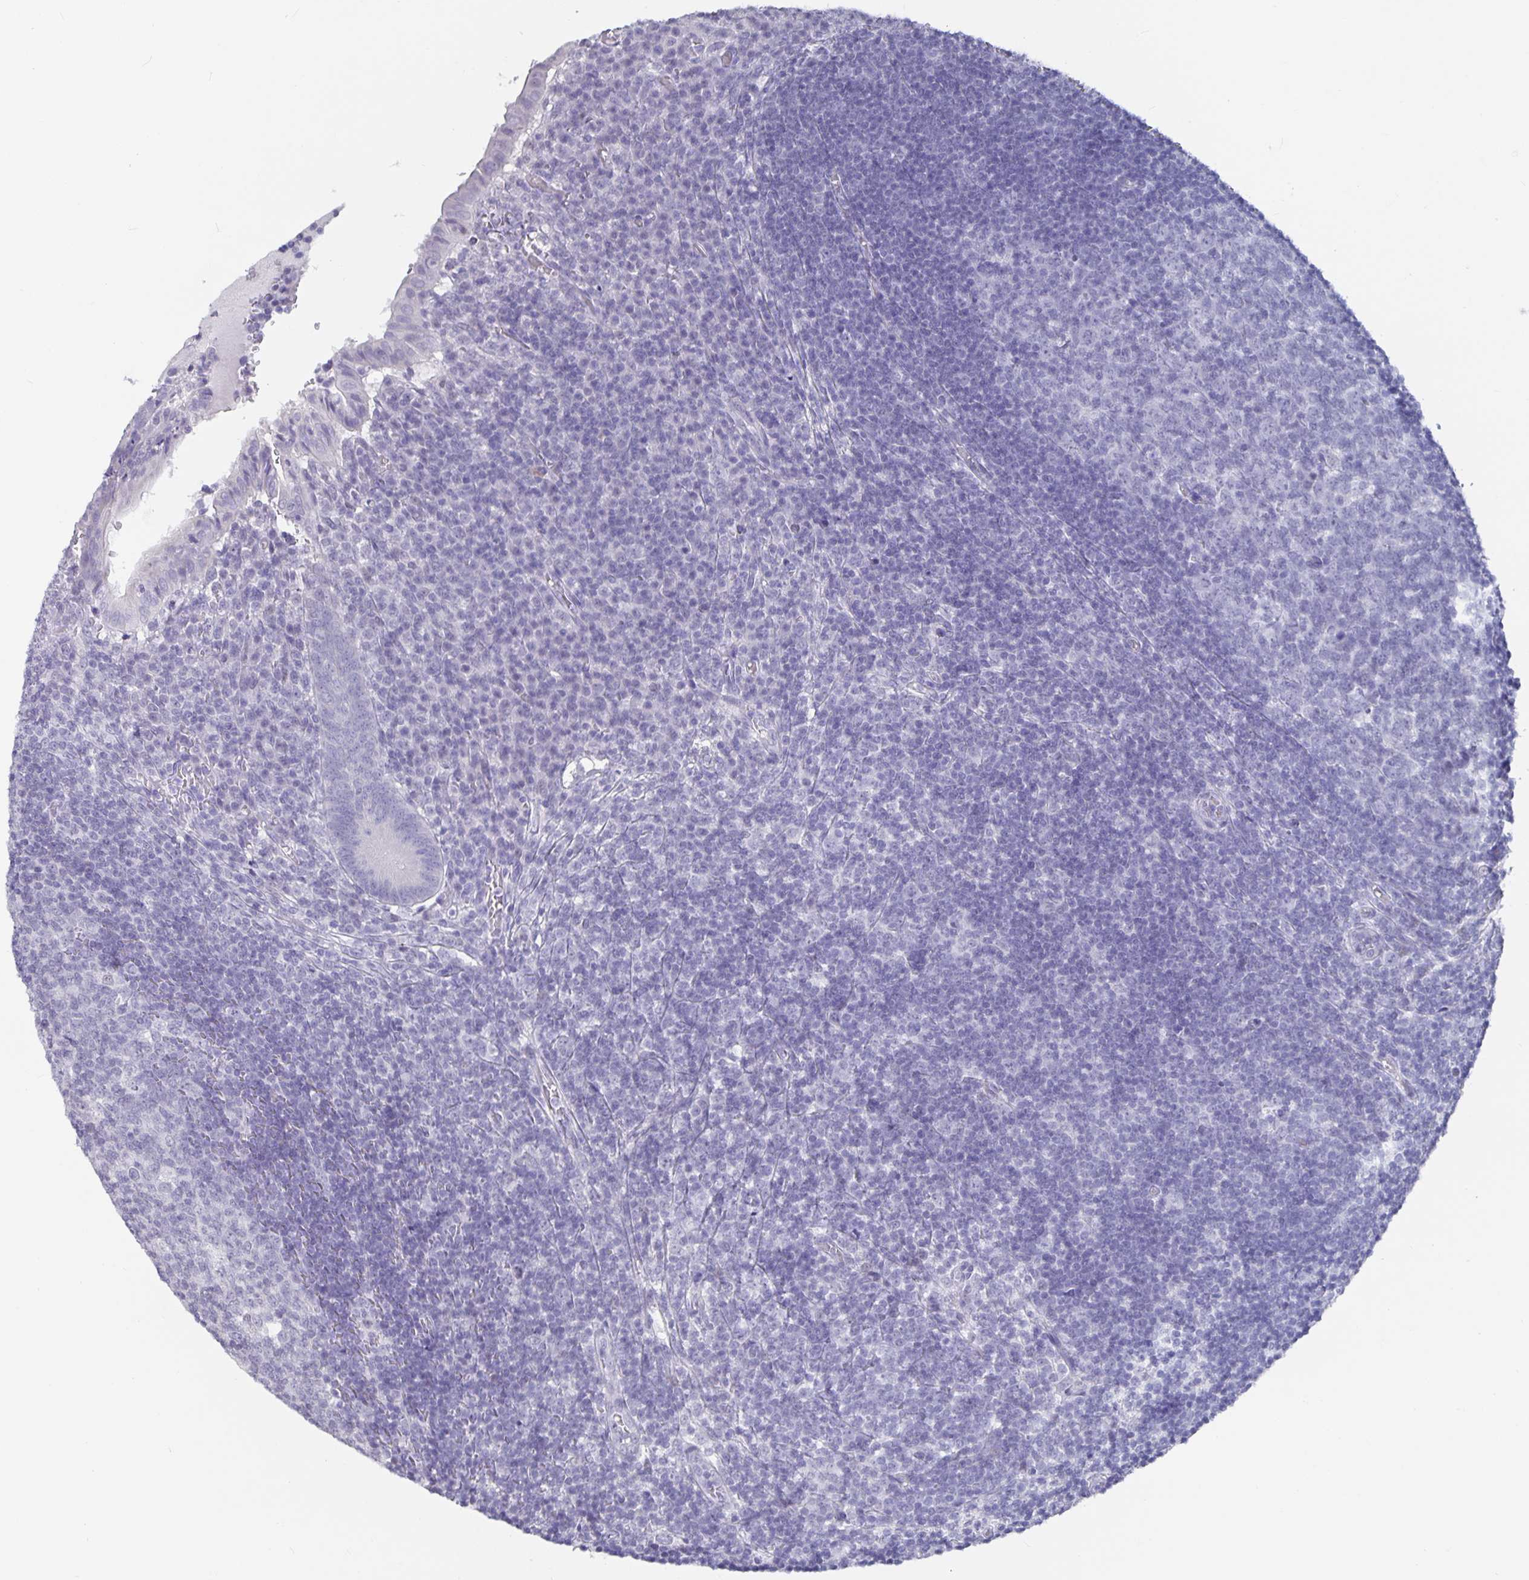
{"staining": {"intensity": "negative", "quantity": "none", "location": "none"}, "tissue": "appendix", "cell_type": "Glandular cells", "image_type": "normal", "snomed": [{"axis": "morphology", "description": "Normal tissue, NOS"}, {"axis": "topography", "description": "Appendix"}], "caption": "A high-resolution photomicrograph shows immunohistochemistry (IHC) staining of benign appendix, which exhibits no significant positivity in glandular cells.", "gene": "OLIG2", "patient": {"sex": "male", "age": 18}}